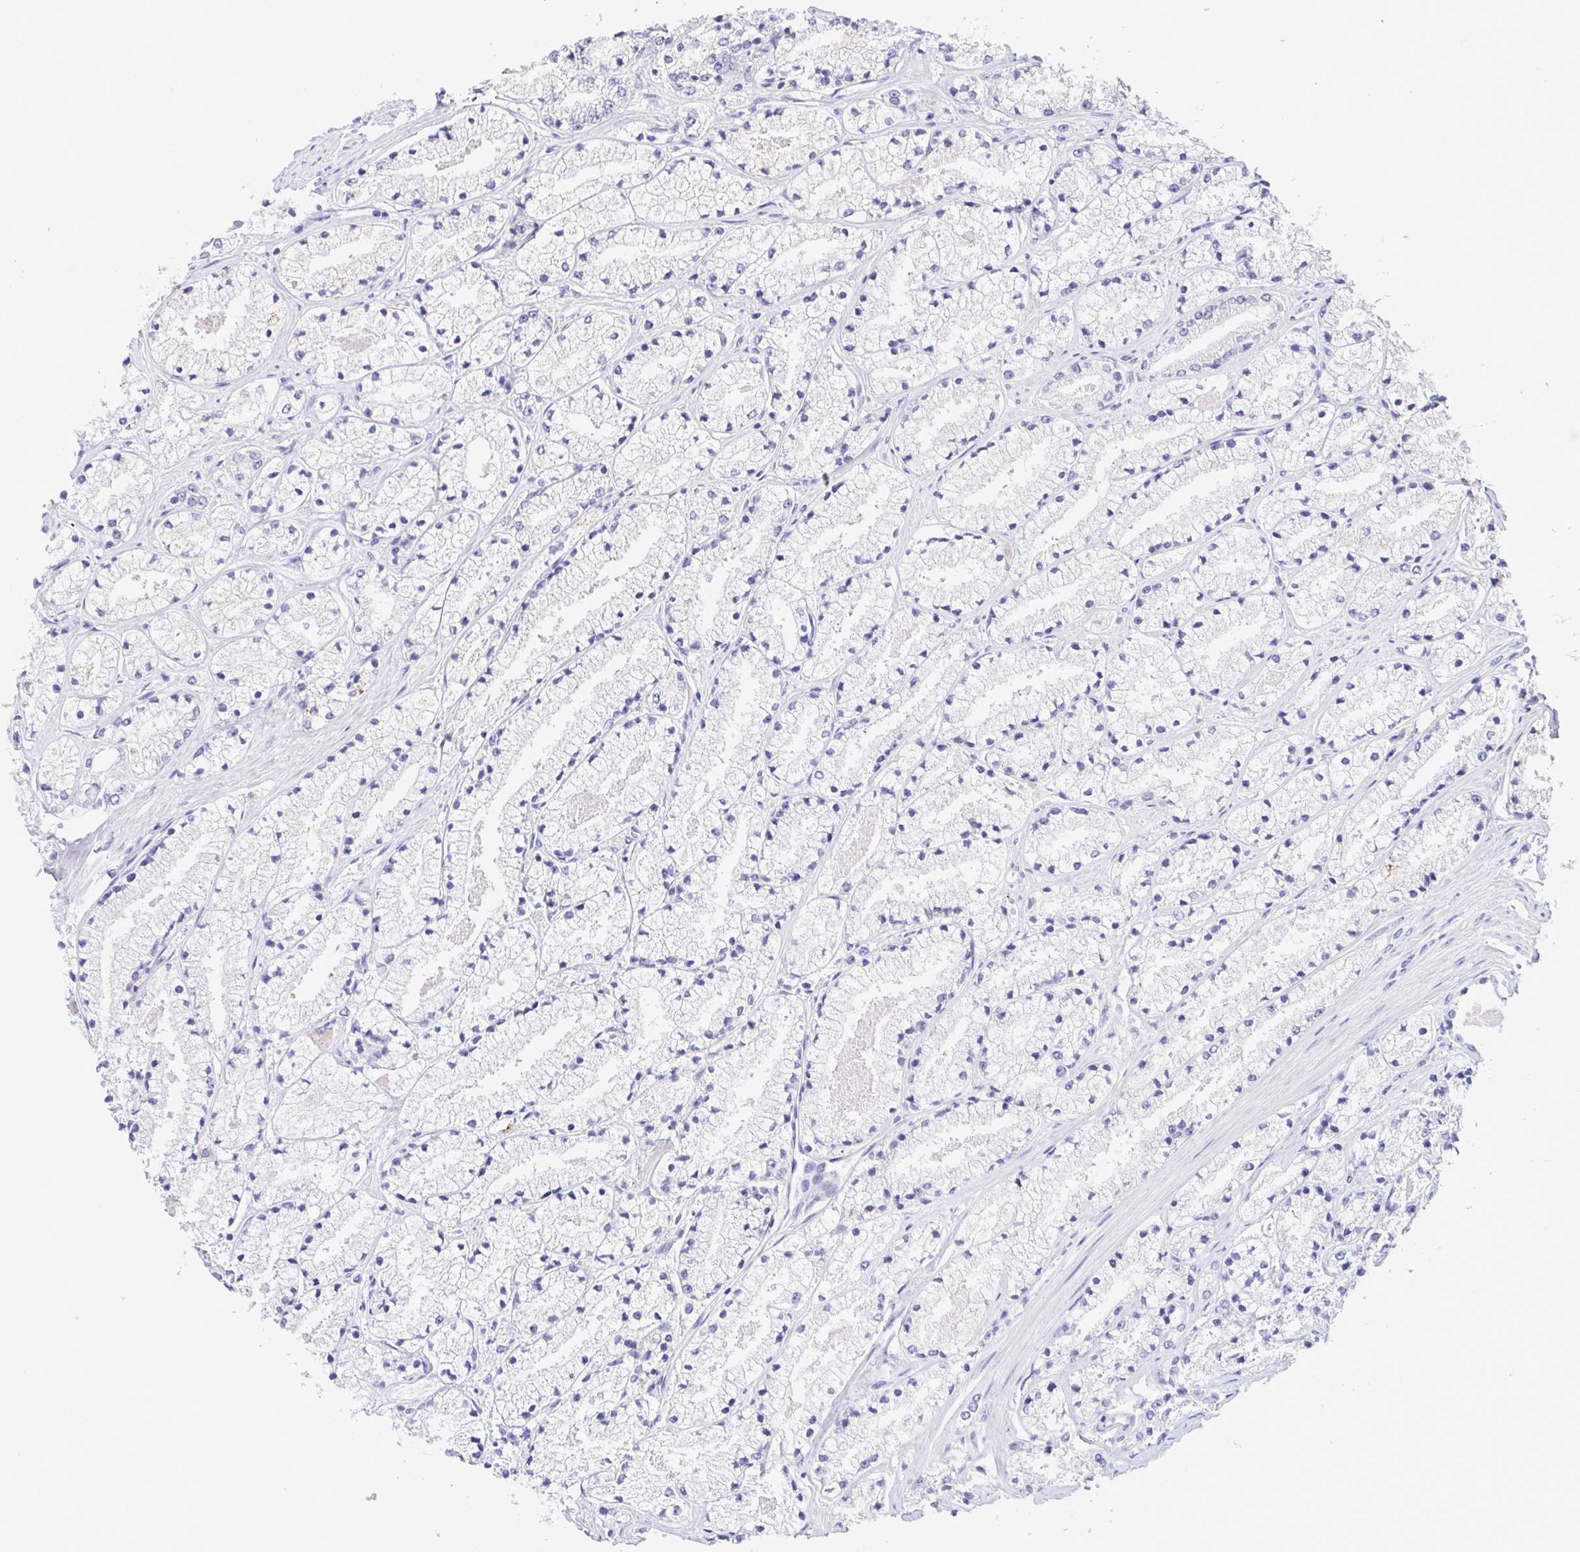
{"staining": {"intensity": "negative", "quantity": "none", "location": "none"}, "tissue": "prostate cancer", "cell_type": "Tumor cells", "image_type": "cancer", "snomed": [{"axis": "morphology", "description": "Adenocarcinoma, High grade"}, {"axis": "topography", "description": "Prostate"}], "caption": "There is no significant staining in tumor cells of prostate cancer.", "gene": "A1BG", "patient": {"sex": "male", "age": 63}}